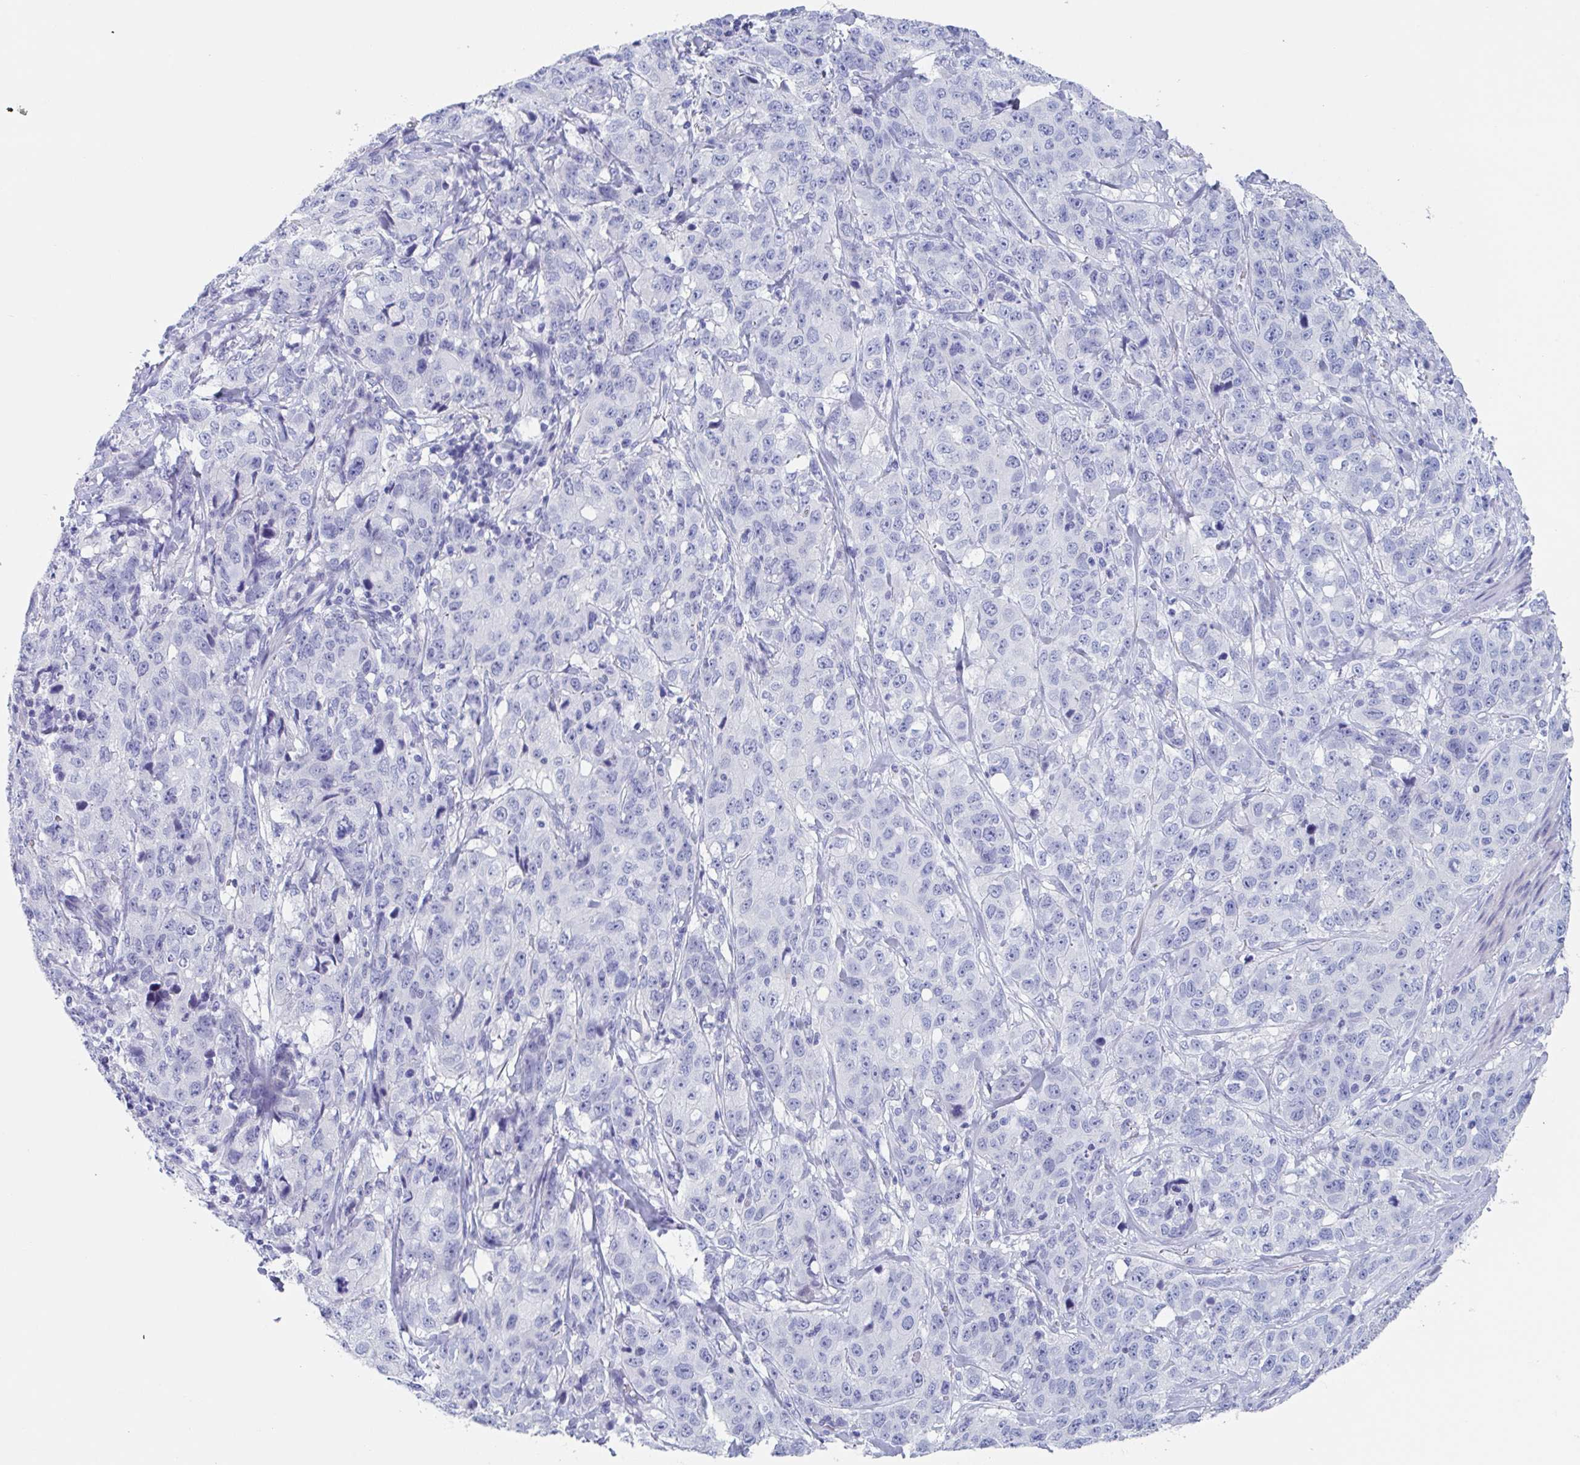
{"staining": {"intensity": "negative", "quantity": "none", "location": "none"}, "tissue": "stomach cancer", "cell_type": "Tumor cells", "image_type": "cancer", "snomed": [{"axis": "morphology", "description": "Adenocarcinoma, NOS"}, {"axis": "topography", "description": "Stomach"}], "caption": "Stomach adenocarcinoma was stained to show a protein in brown. There is no significant positivity in tumor cells.", "gene": "ZPBP", "patient": {"sex": "male", "age": 48}}